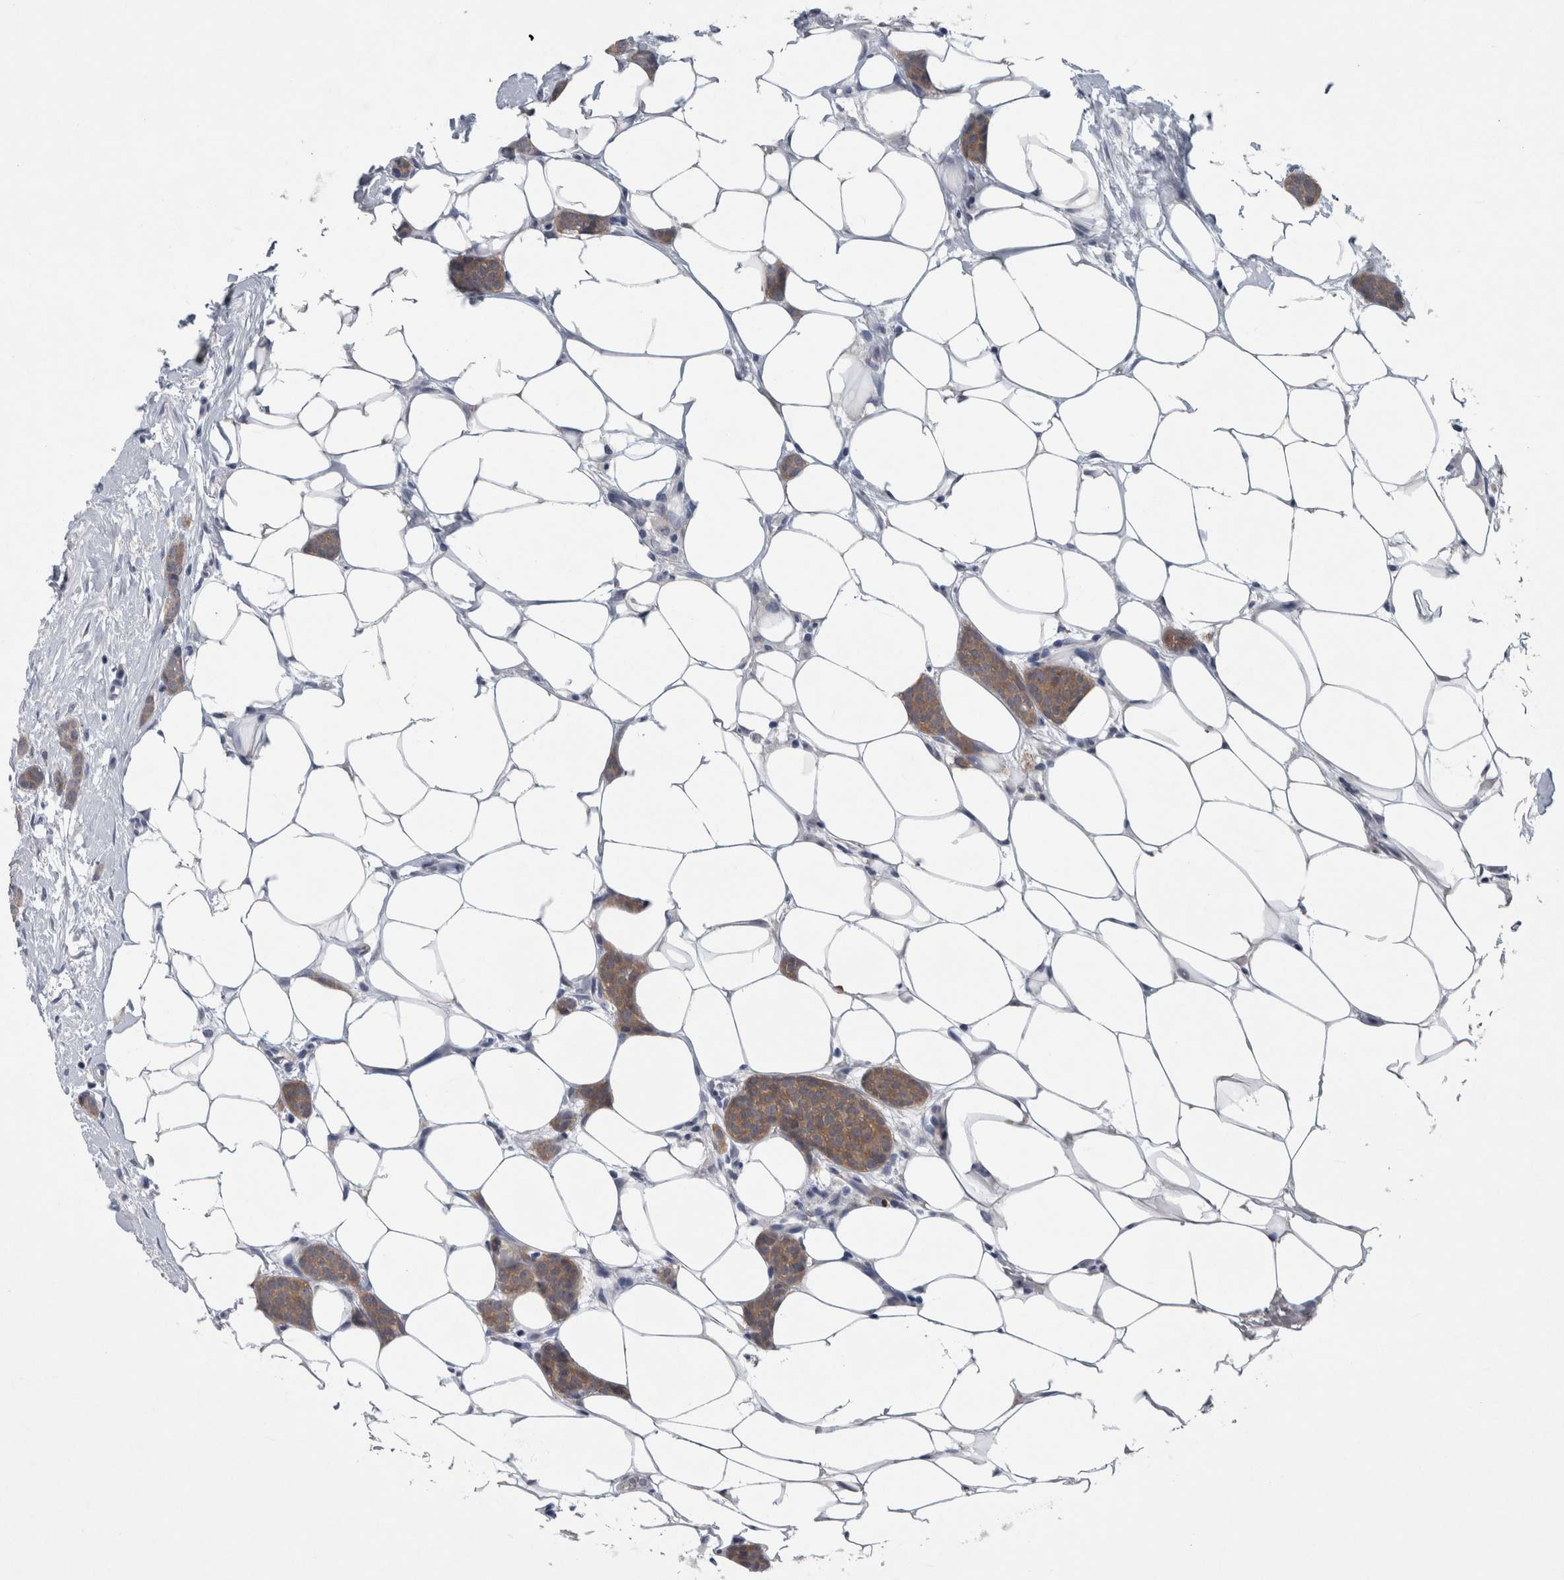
{"staining": {"intensity": "moderate", "quantity": ">75%", "location": "cytoplasmic/membranous"}, "tissue": "breast cancer", "cell_type": "Tumor cells", "image_type": "cancer", "snomed": [{"axis": "morphology", "description": "Lobular carcinoma"}, {"axis": "topography", "description": "Skin"}, {"axis": "topography", "description": "Breast"}], "caption": "Breast cancer stained with immunohistochemistry shows moderate cytoplasmic/membranous positivity in approximately >75% of tumor cells. (Stains: DAB in brown, nuclei in blue, Microscopy: brightfield microscopy at high magnification).", "gene": "FAM83H", "patient": {"sex": "female", "age": 46}}